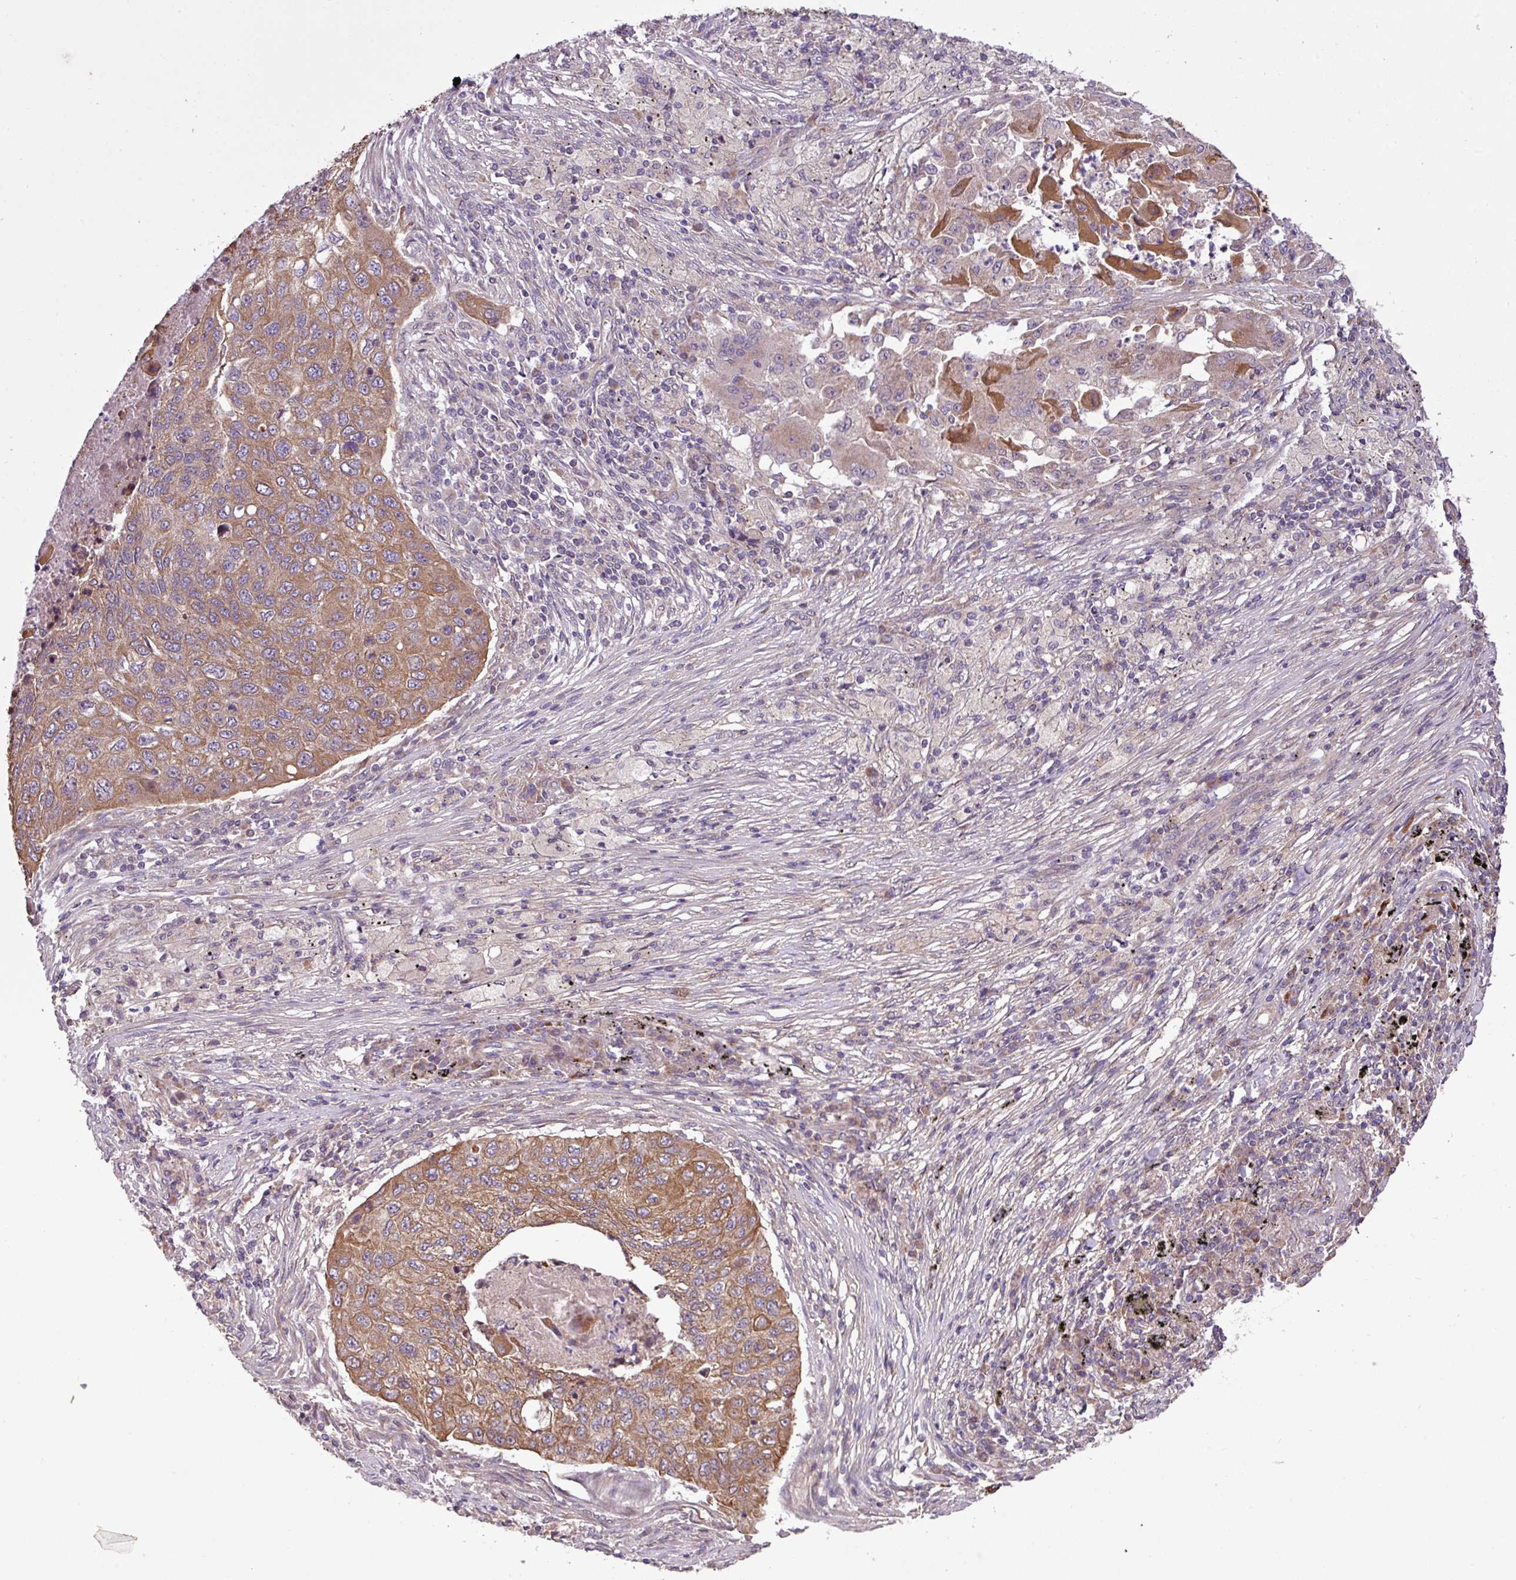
{"staining": {"intensity": "moderate", "quantity": ">75%", "location": "cytoplasmic/membranous"}, "tissue": "lung cancer", "cell_type": "Tumor cells", "image_type": "cancer", "snomed": [{"axis": "morphology", "description": "Squamous cell carcinoma, NOS"}, {"axis": "topography", "description": "Lung"}], "caption": "Brown immunohistochemical staining in human lung squamous cell carcinoma shows moderate cytoplasmic/membranous expression in approximately >75% of tumor cells. (DAB (3,3'-diaminobenzidine) IHC with brightfield microscopy, high magnification).", "gene": "TIMM10B", "patient": {"sex": "female", "age": 63}}